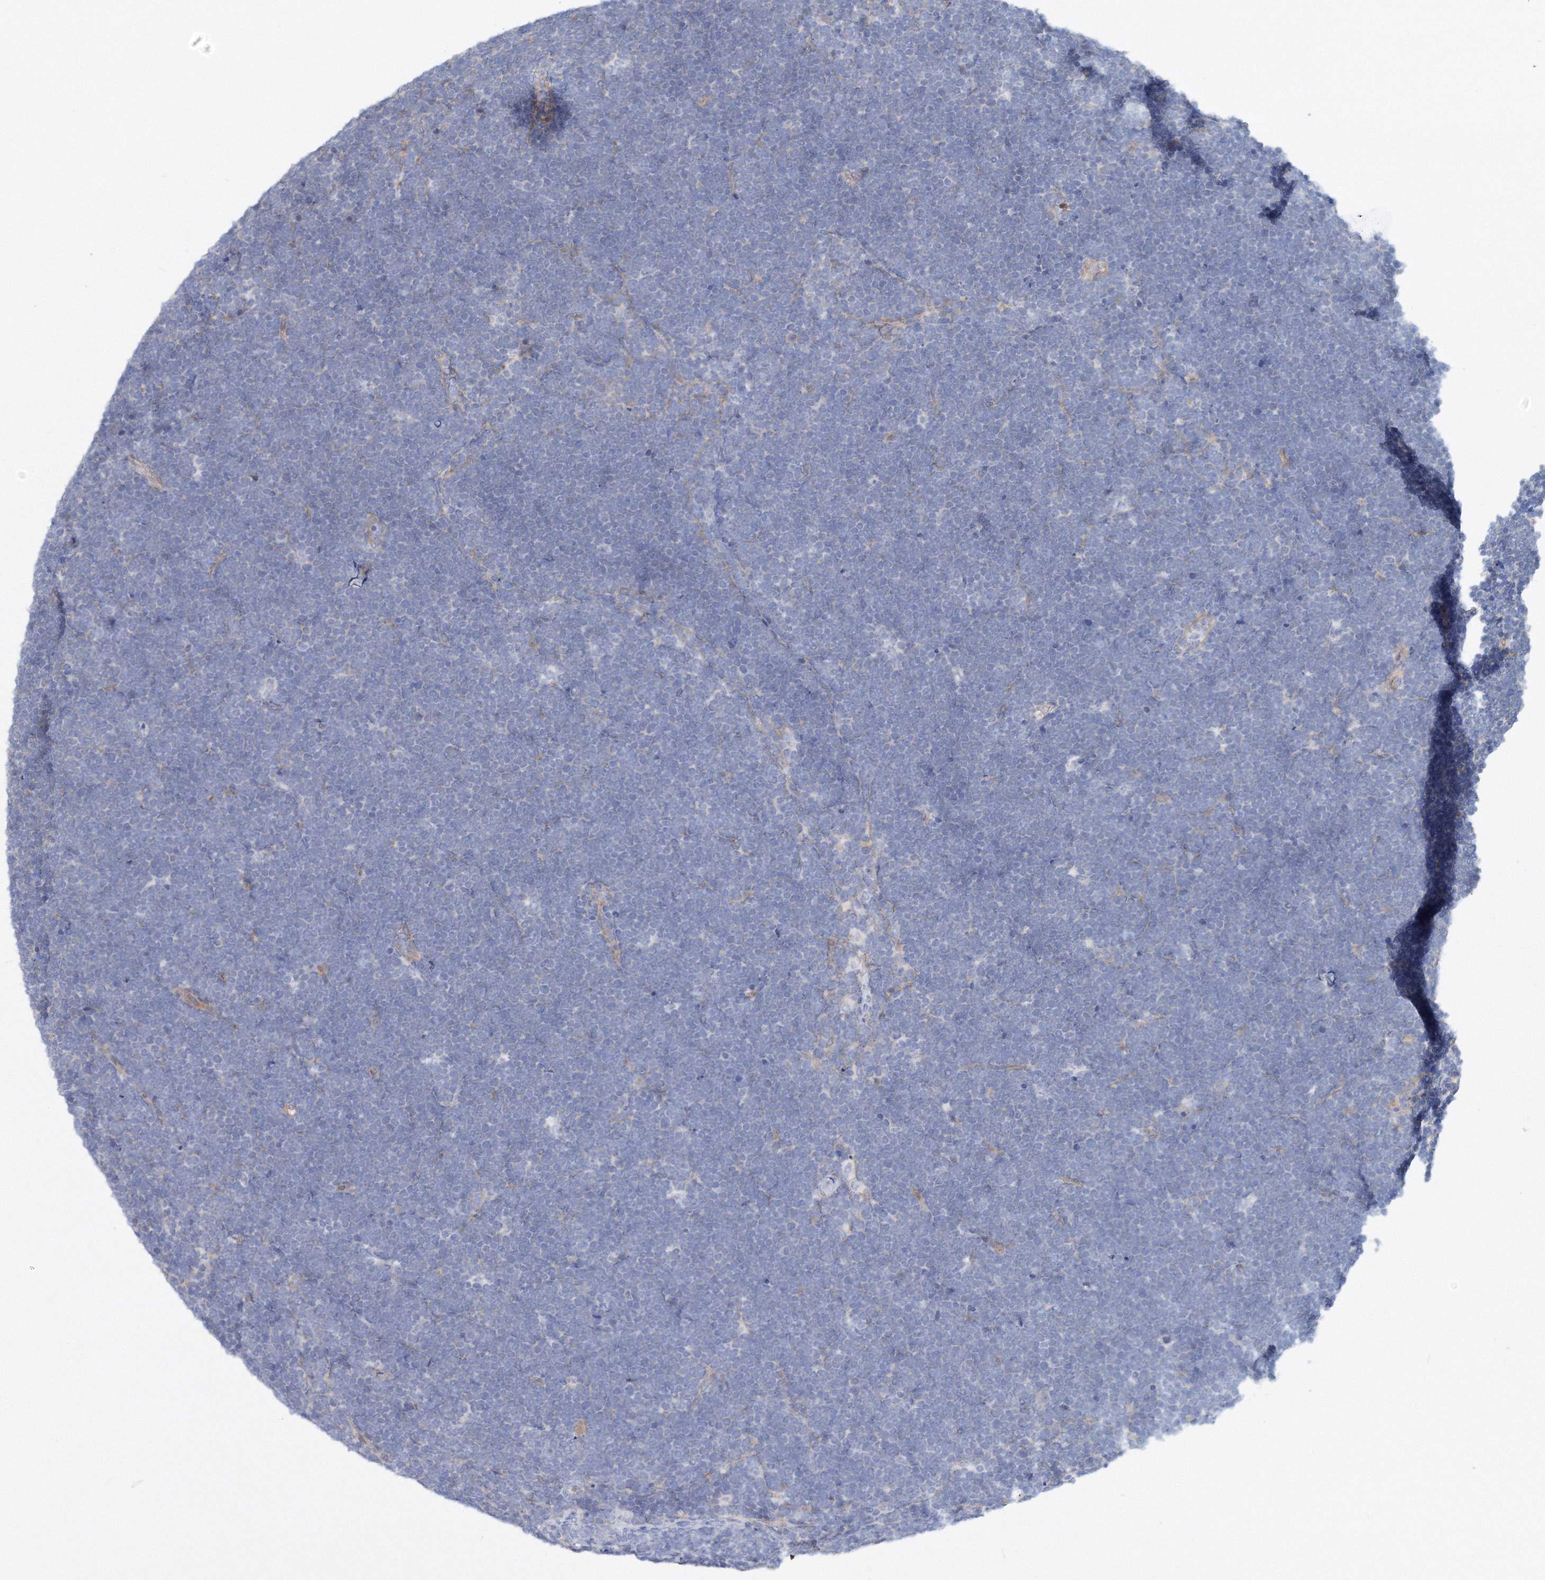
{"staining": {"intensity": "negative", "quantity": "none", "location": "none"}, "tissue": "lymphoma", "cell_type": "Tumor cells", "image_type": "cancer", "snomed": [{"axis": "morphology", "description": "Malignant lymphoma, non-Hodgkin's type, High grade"}, {"axis": "topography", "description": "Lymph node"}], "caption": "The histopathology image displays no significant positivity in tumor cells of malignant lymphoma, non-Hodgkin's type (high-grade).", "gene": "TANC1", "patient": {"sex": "male", "age": 13}}